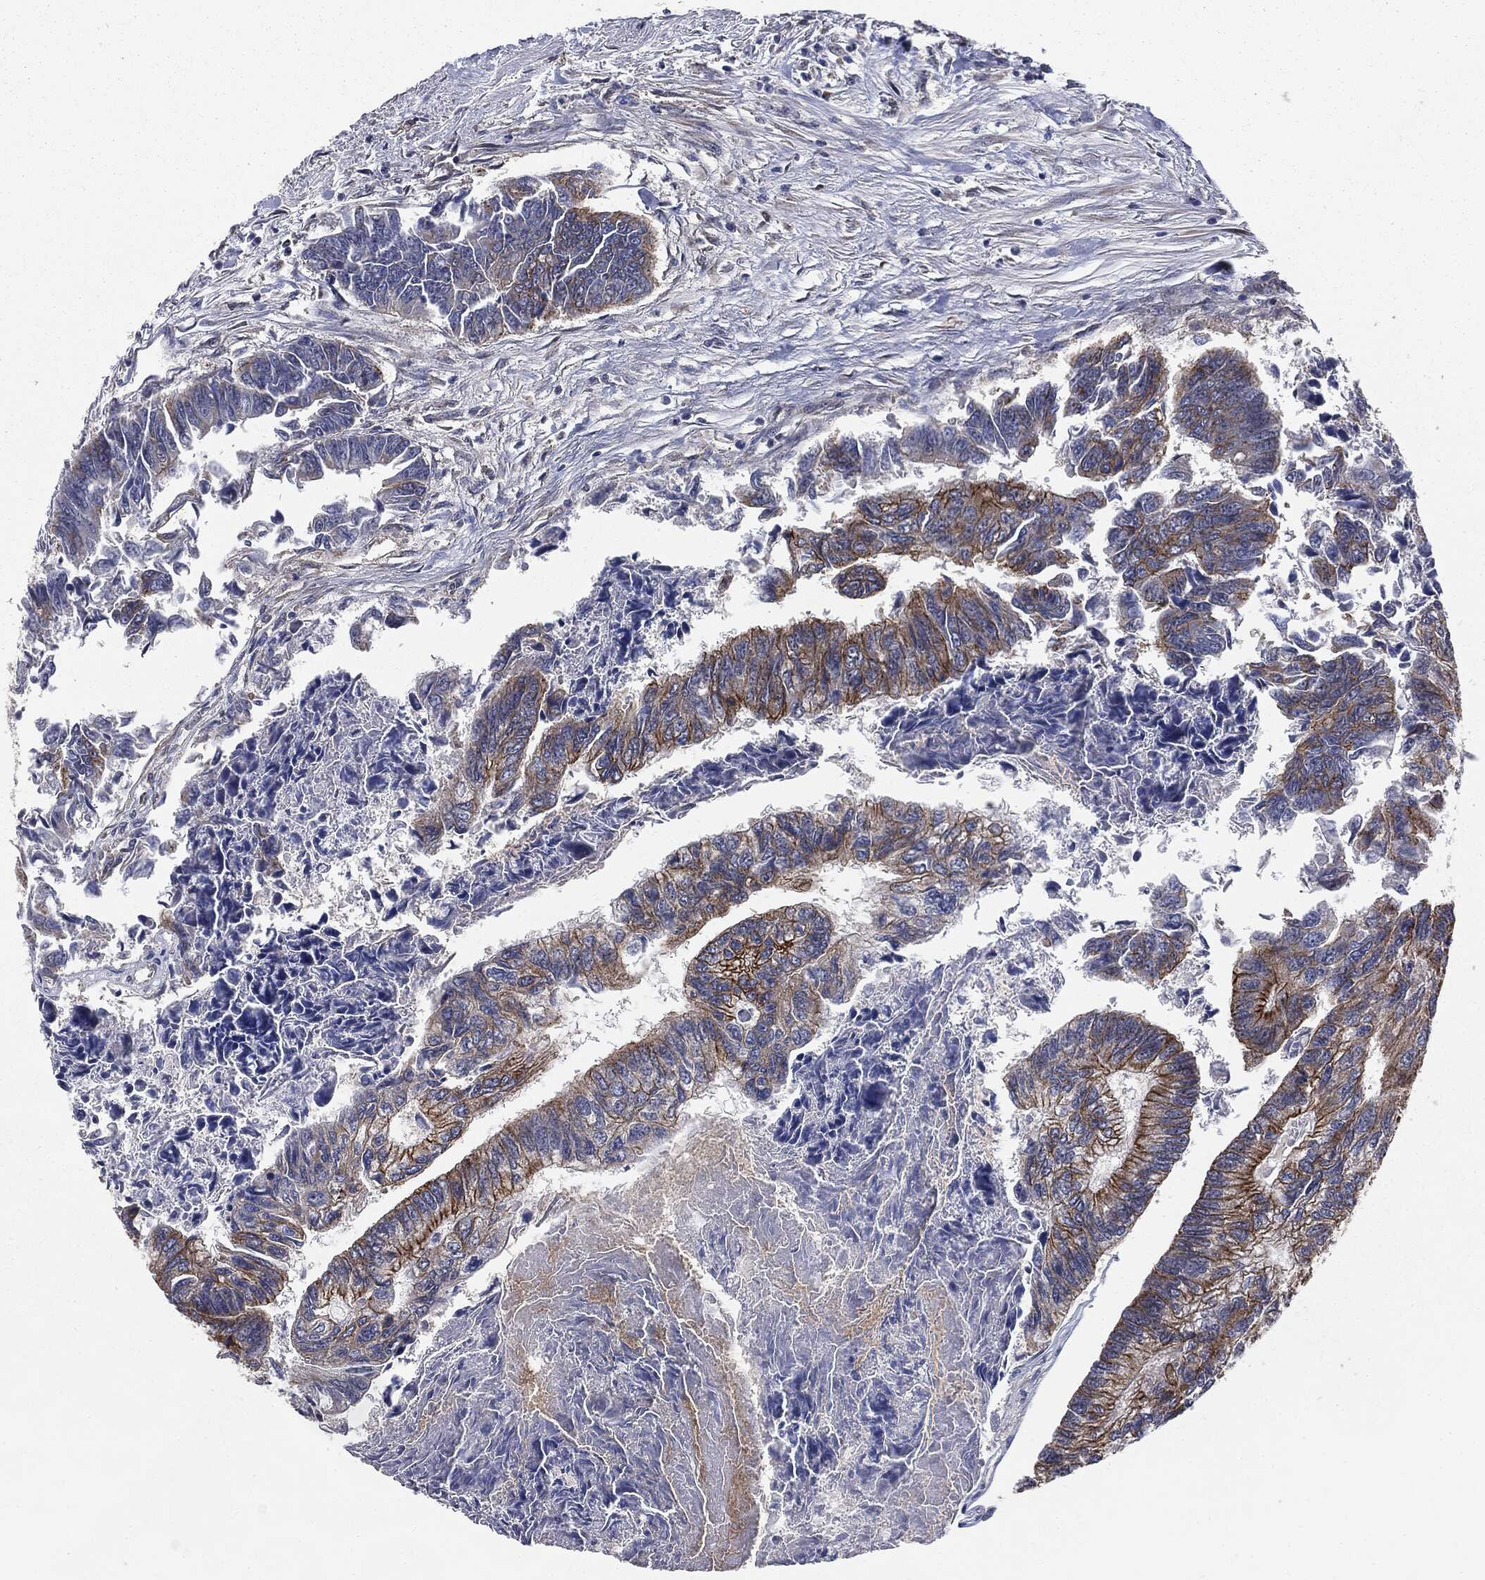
{"staining": {"intensity": "strong", "quantity": "<25%", "location": "cytoplasmic/membranous"}, "tissue": "colorectal cancer", "cell_type": "Tumor cells", "image_type": "cancer", "snomed": [{"axis": "morphology", "description": "Adenocarcinoma, NOS"}, {"axis": "topography", "description": "Colon"}], "caption": "Protein staining displays strong cytoplasmic/membranous staining in approximately <25% of tumor cells in colorectal cancer (adenocarcinoma). (IHC, brightfield microscopy, high magnification).", "gene": "TRMT1L", "patient": {"sex": "female", "age": 65}}